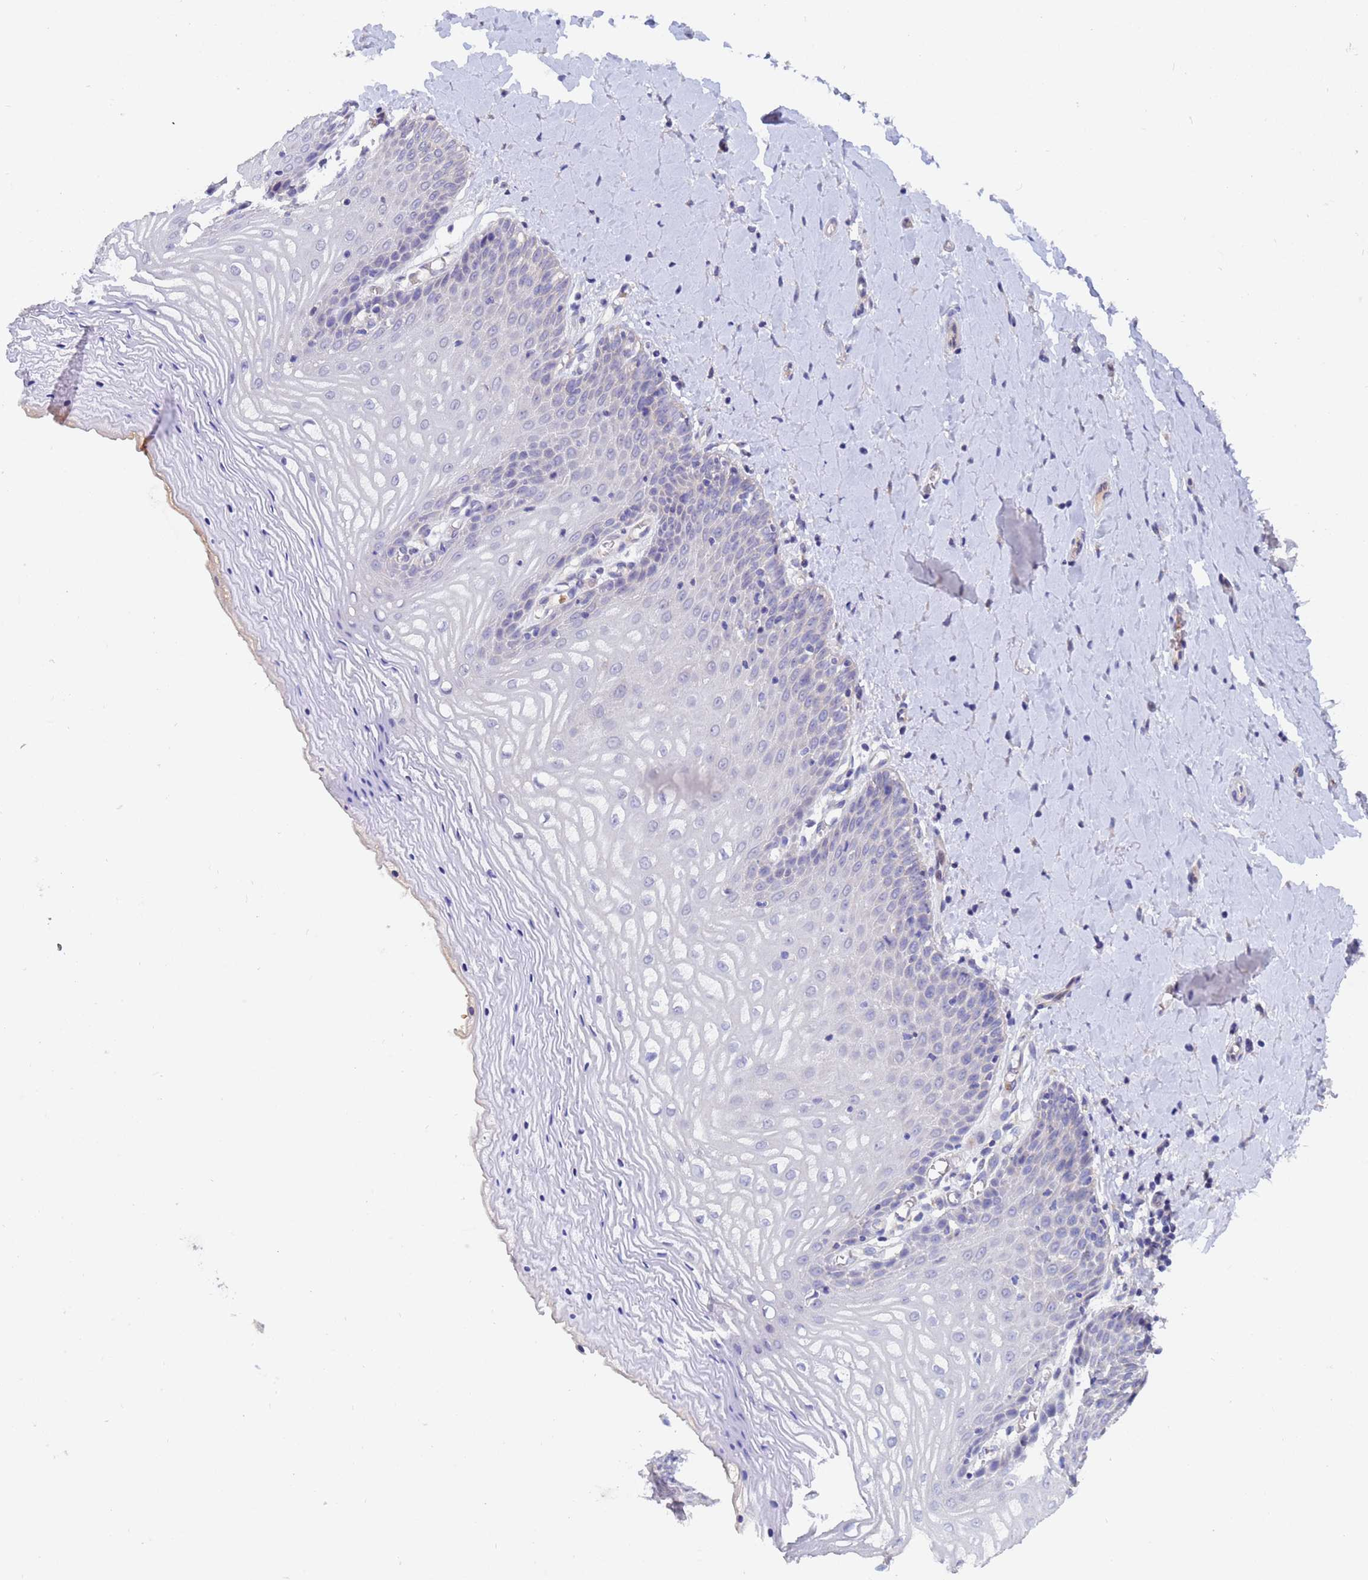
{"staining": {"intensity": "negative", "quantity": "none", "location": "none"}, "tissue": "vagina", "cell_type": "Squamous epithelial cells", "image_type": "normal", "snomed": [{"axis": "morphology", "description": "Normal tissue, NOS"}, {"axis": "topography", "description": "Vagina"}], "caption": "A high-resolution micrograph shows immunohistochemistry (IHC) staining of unremarkable vagina, which shows no significant staining in squamous epithelial cells. (DAB IHC with hematoxylin counter stain).", "gene": "IHO1", "patient": {"sex": "female", "age": 65}}